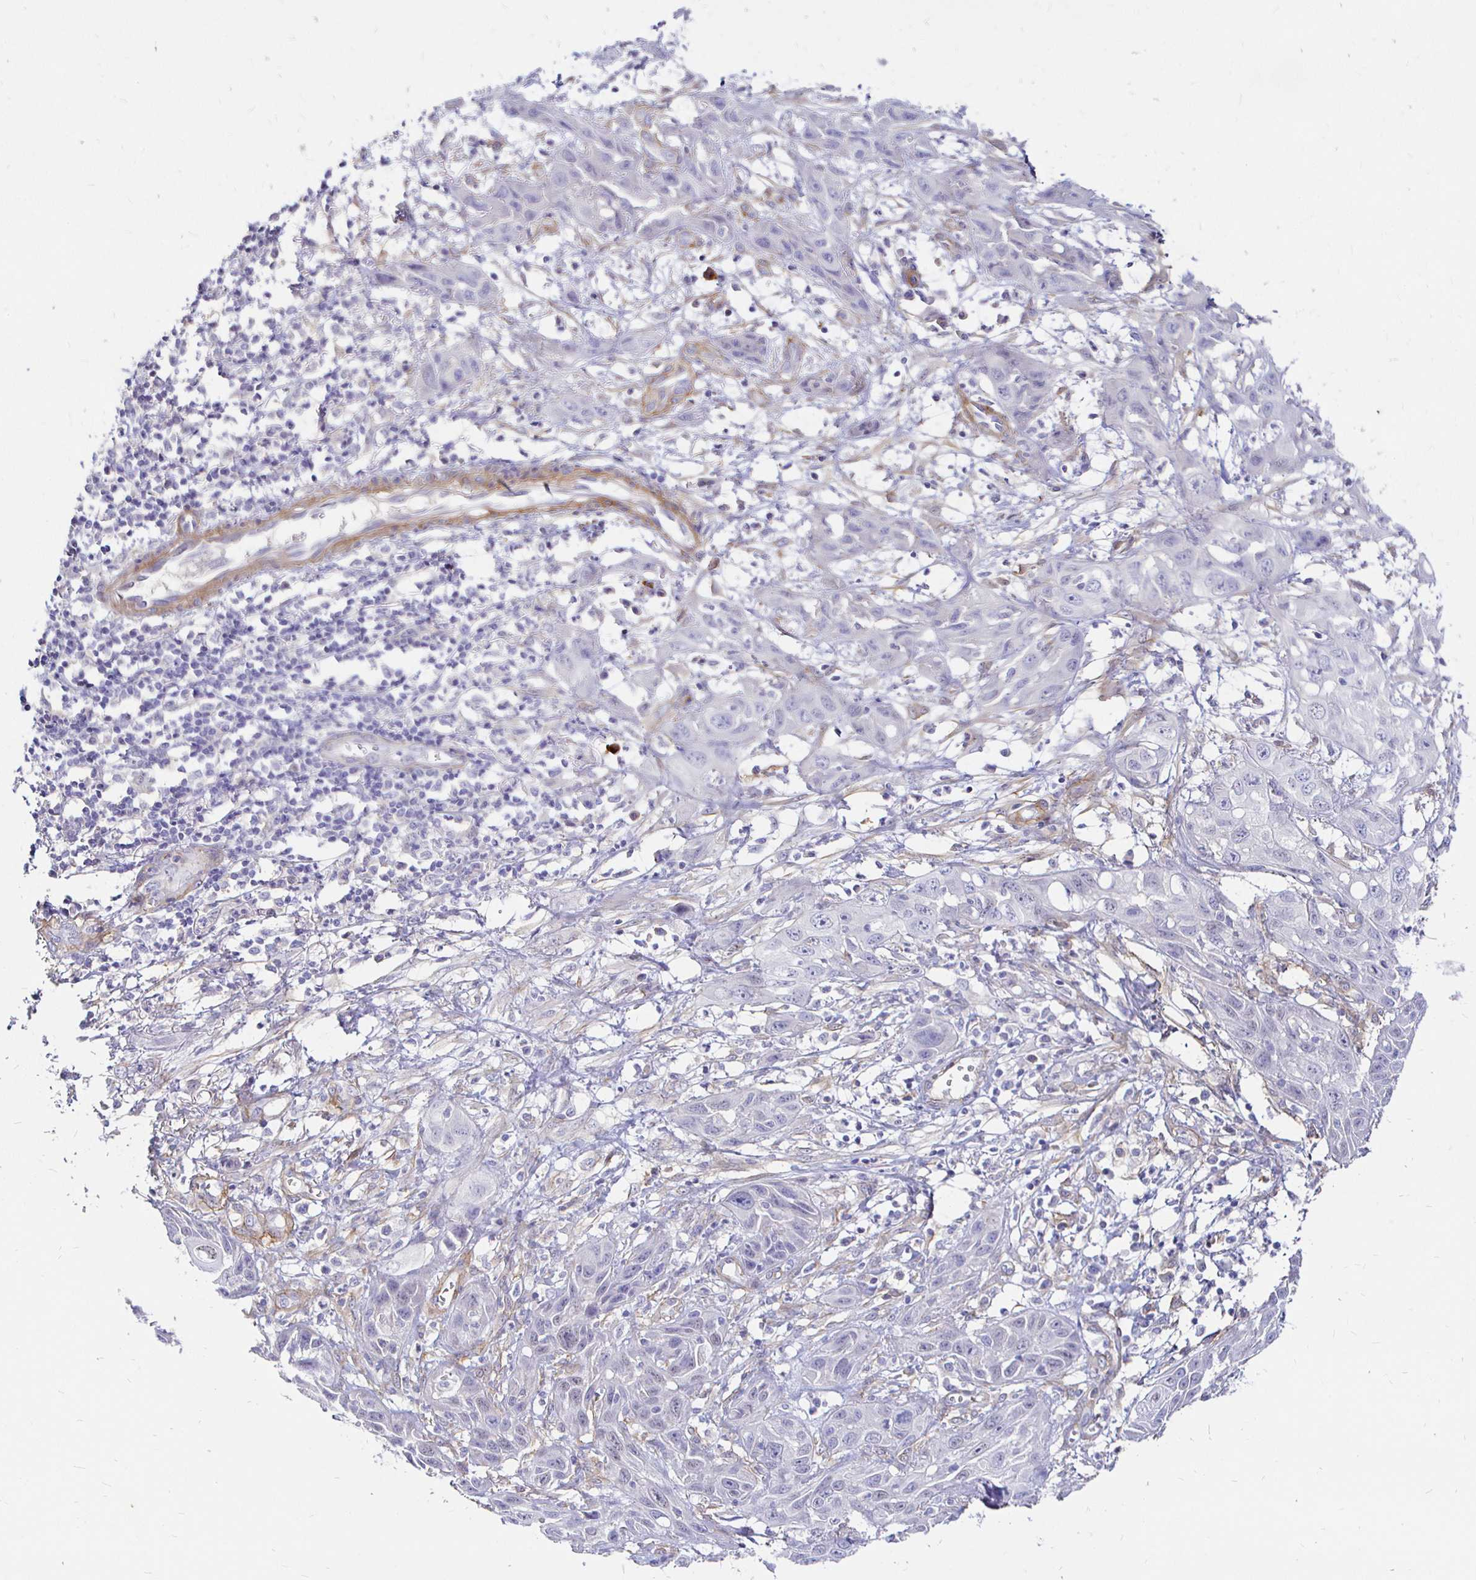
{"staining": {"intensity": "weak", "quantity": "<25%", "location": "nuclear"}, "tissue": "skin cancer", "cell_type": "Tumor cells", "image_type": "cancer", "snomed": [{"axis": "morphology", "description": "Squamous cell carcinoma, NOS"}, {"axis": "topography", "description": "Skin"}, {"axis": "topography", "description": "Vulva"}], "caption": "This micrograph is of squamous cell carcinoma (skin) stained with immunohistochemistry (IHC) to label a protein in brown with the nuclei are counter-stained blue. There is no expression in tumor cells.", "gene": "PALM2AKAP2", "patient": {"sex": "female", "age": 71}}